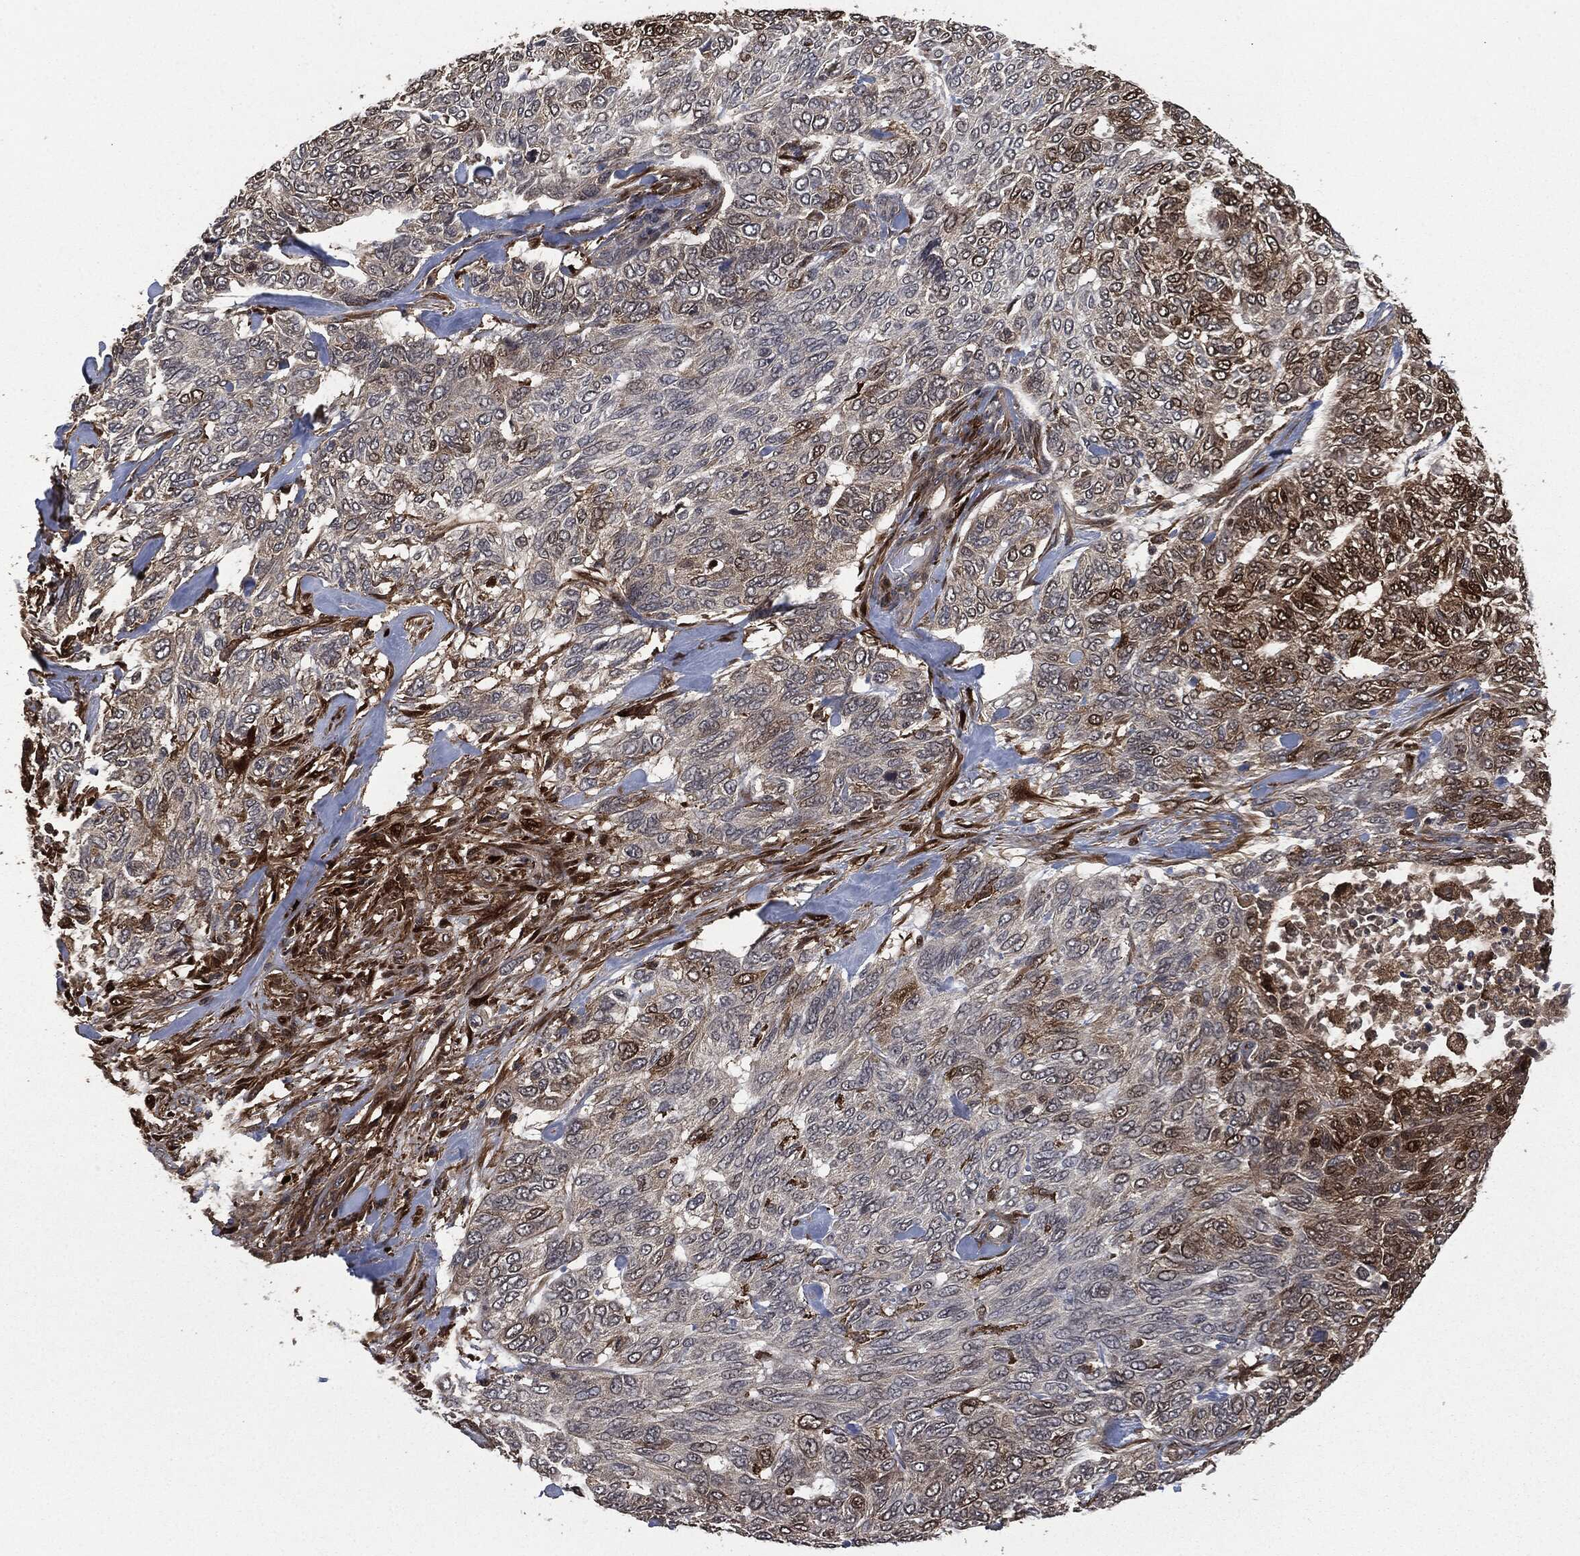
{"staining": {"intensity": "strong", "quantity": "<25%", "location": "cytoplasmic/membranous"}, "tissue": "skin cancer", "cell_type": "Tumor cells", "image_type": "cancer", "snomed": [{"axis": "morphology", "description": "Basal cell carcinoma"}, {"axis": "topography", "description": "Skin"}], "caption": "Basal cell carcinoma (skin) stained for a protein exhibits strong cytoplasmic/membranous positivity in tumor cells.", "gene": "CRABP2", "patient": {"sex": "female", "age": 65}}